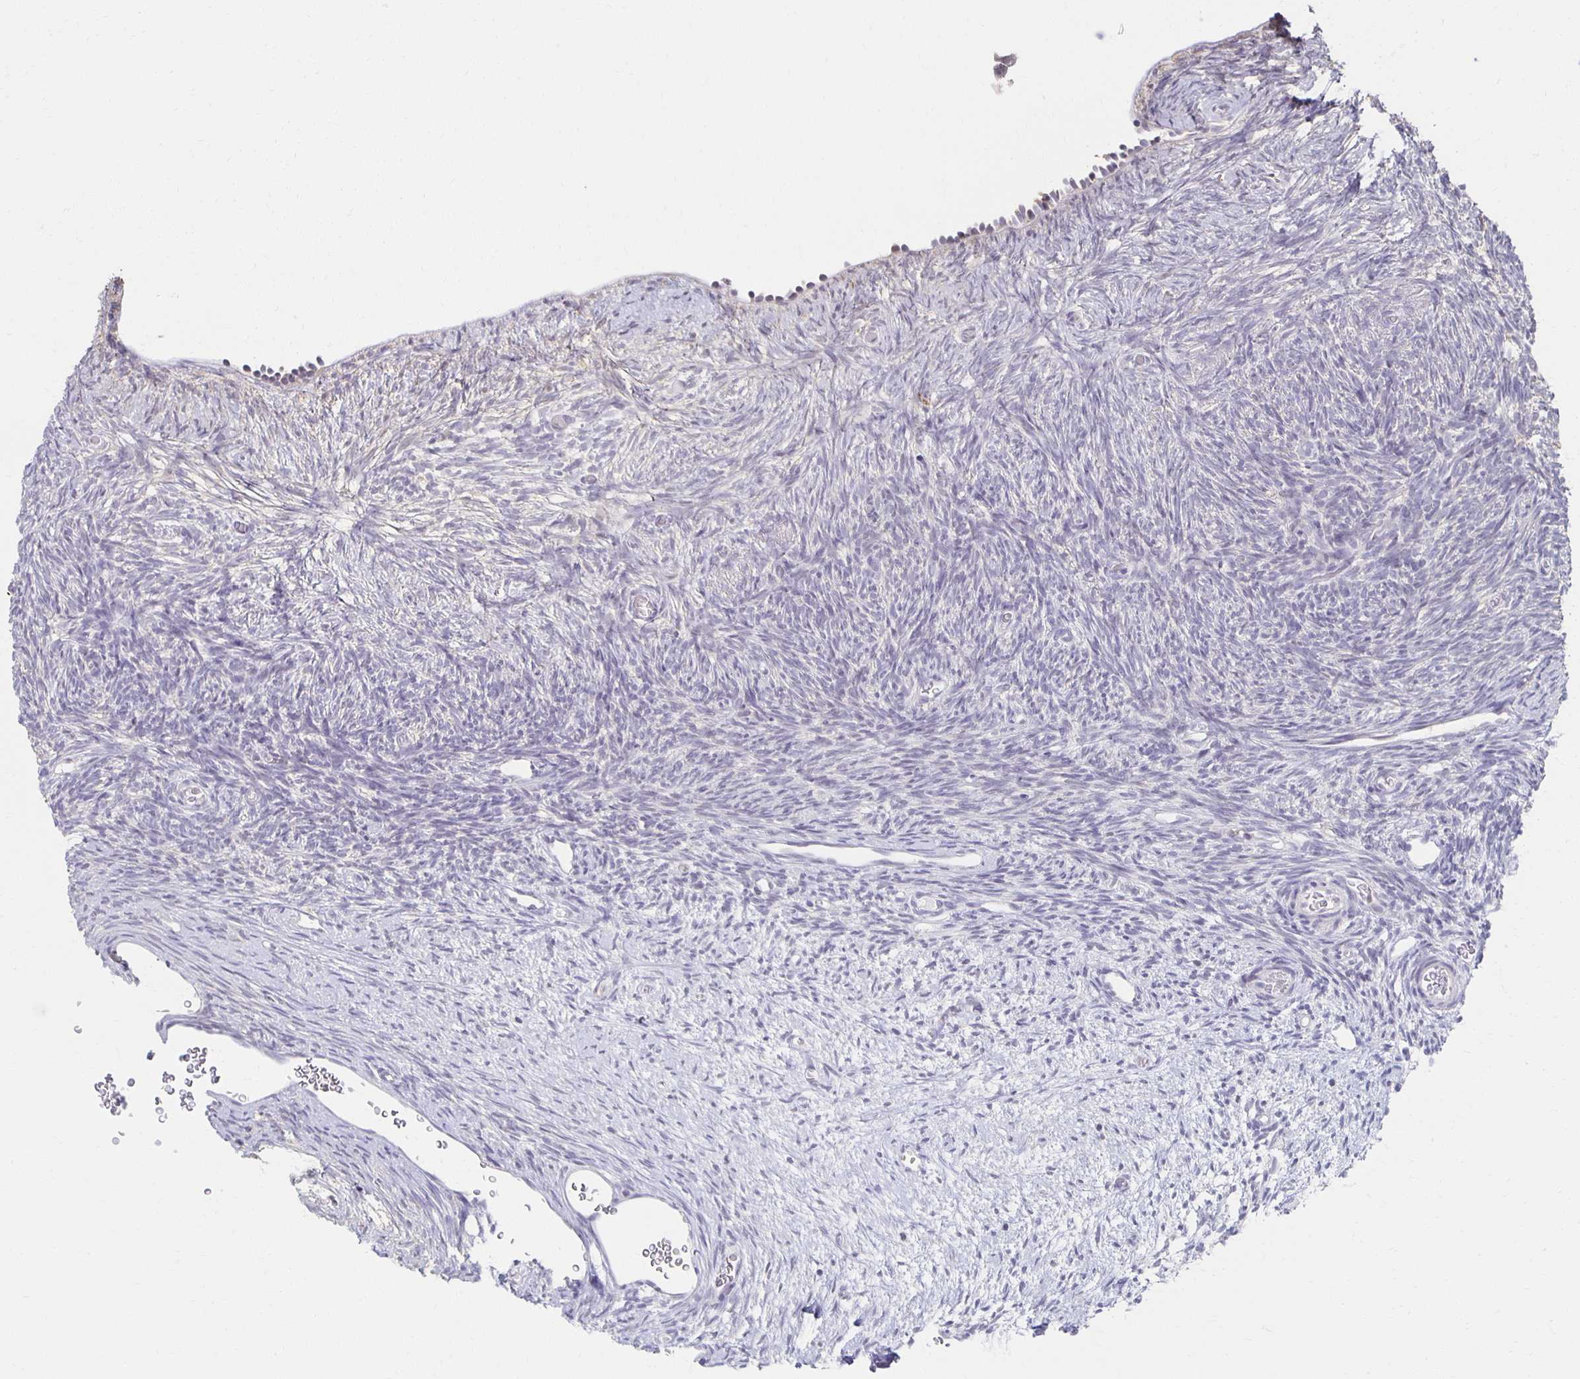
{"staining": {"intensity": "moderate", "quantity": ">75%", "location": "cytoplasmic/membranous"}, "tissue": "ovary", "cell_type": "Follicle cells", "image_type": "normal", "snomed": [{"axis": "morphology", "description": "Normal tissue, NOS"}, {"axis": "topography", "description": "Ovary"}], "caption": "The photomicrograph displays staining of benign ovary, revealing moderate cytoplasmic/membranous protein positivity (brown color) within follicle cells. Using DAB (brown) and hematoxylin (blue) stains, captured at high magnification using brightfield microscopy.", "gene": "ZNF692", "patient": {"sex": "female", "age": 39}}